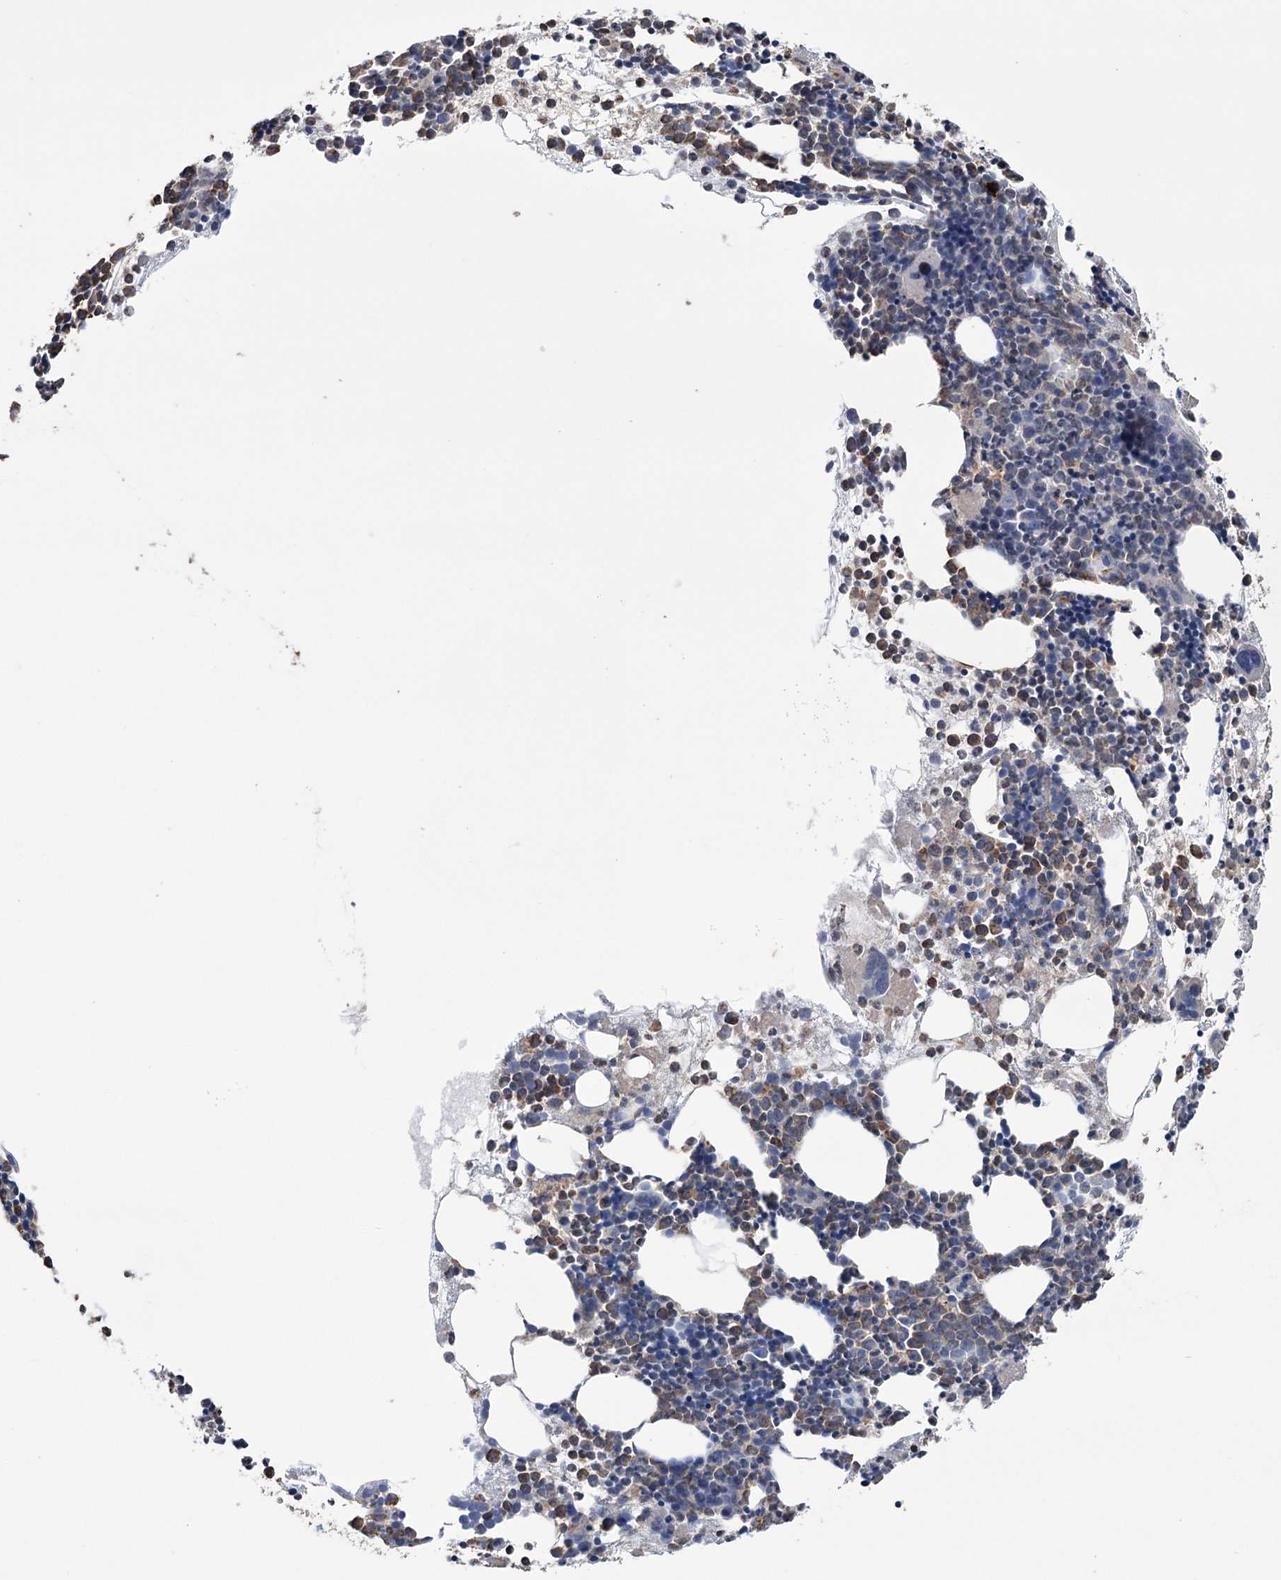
{"staining": {"intensity": "strong", "quantity": "25%-75%", "location": "cytoplasmic/membranous"}, "tissue": "bone marrow", "cell_type": "Hematopoietic cells", "image_type": "normal", "snomed": [{"axis": "morphology", "description": "Normal tissue, NOS"}, {"axis": "topography", "description": "Bone marrow"}], "caption": "Brown immunohistochemical staining in normal human bone marrow shows strong cytoplasmic/membranous staining in about 25%-75% of hematopoietic cells.", "gene": "TRIM71", "patient": {"sex": "female", "age": 89}}